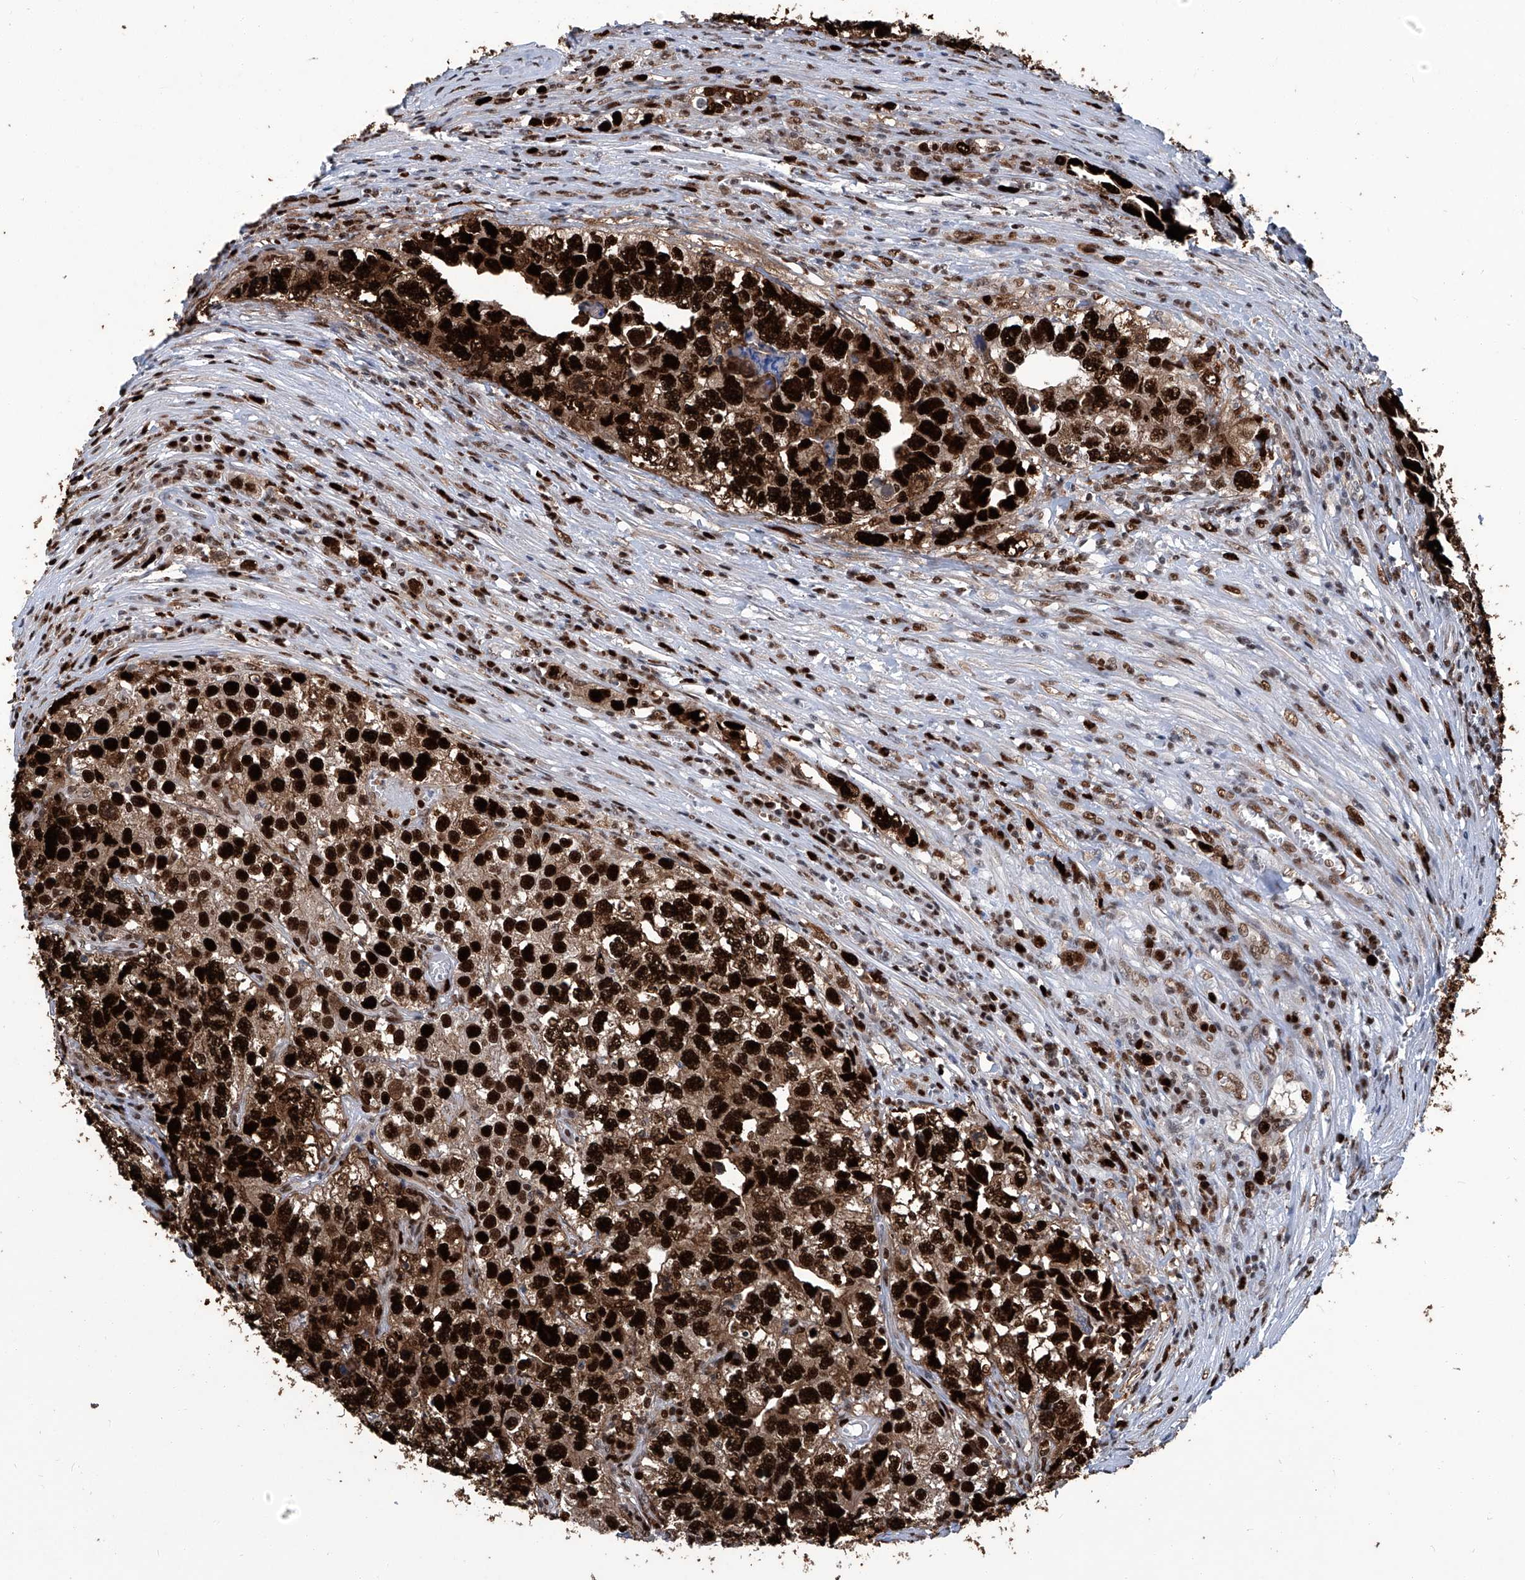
{"staining": {"intensity": "strong", "quantity": ">75%", "location": "cytoplasmic/membranous,nuclear"}, "tissue": "testis cancer", "cell_type": "Tumor cells", "image_type": "cancer", "snomed": [{"axis": "morphology", "description": "Seminoma, NOS"}, {"axis": "morphology", "description": "Carcinoma, Embryonal, NOS"}, {"axis": "topography", "description": "Testis"}], "caption": "Testis seminoma tissue shows strong cytoplasmic/membranous and nuclear staining in about >75% of tumor cells", "gene": "PCNA", "patient": {"sex": "male", "age": 43}}